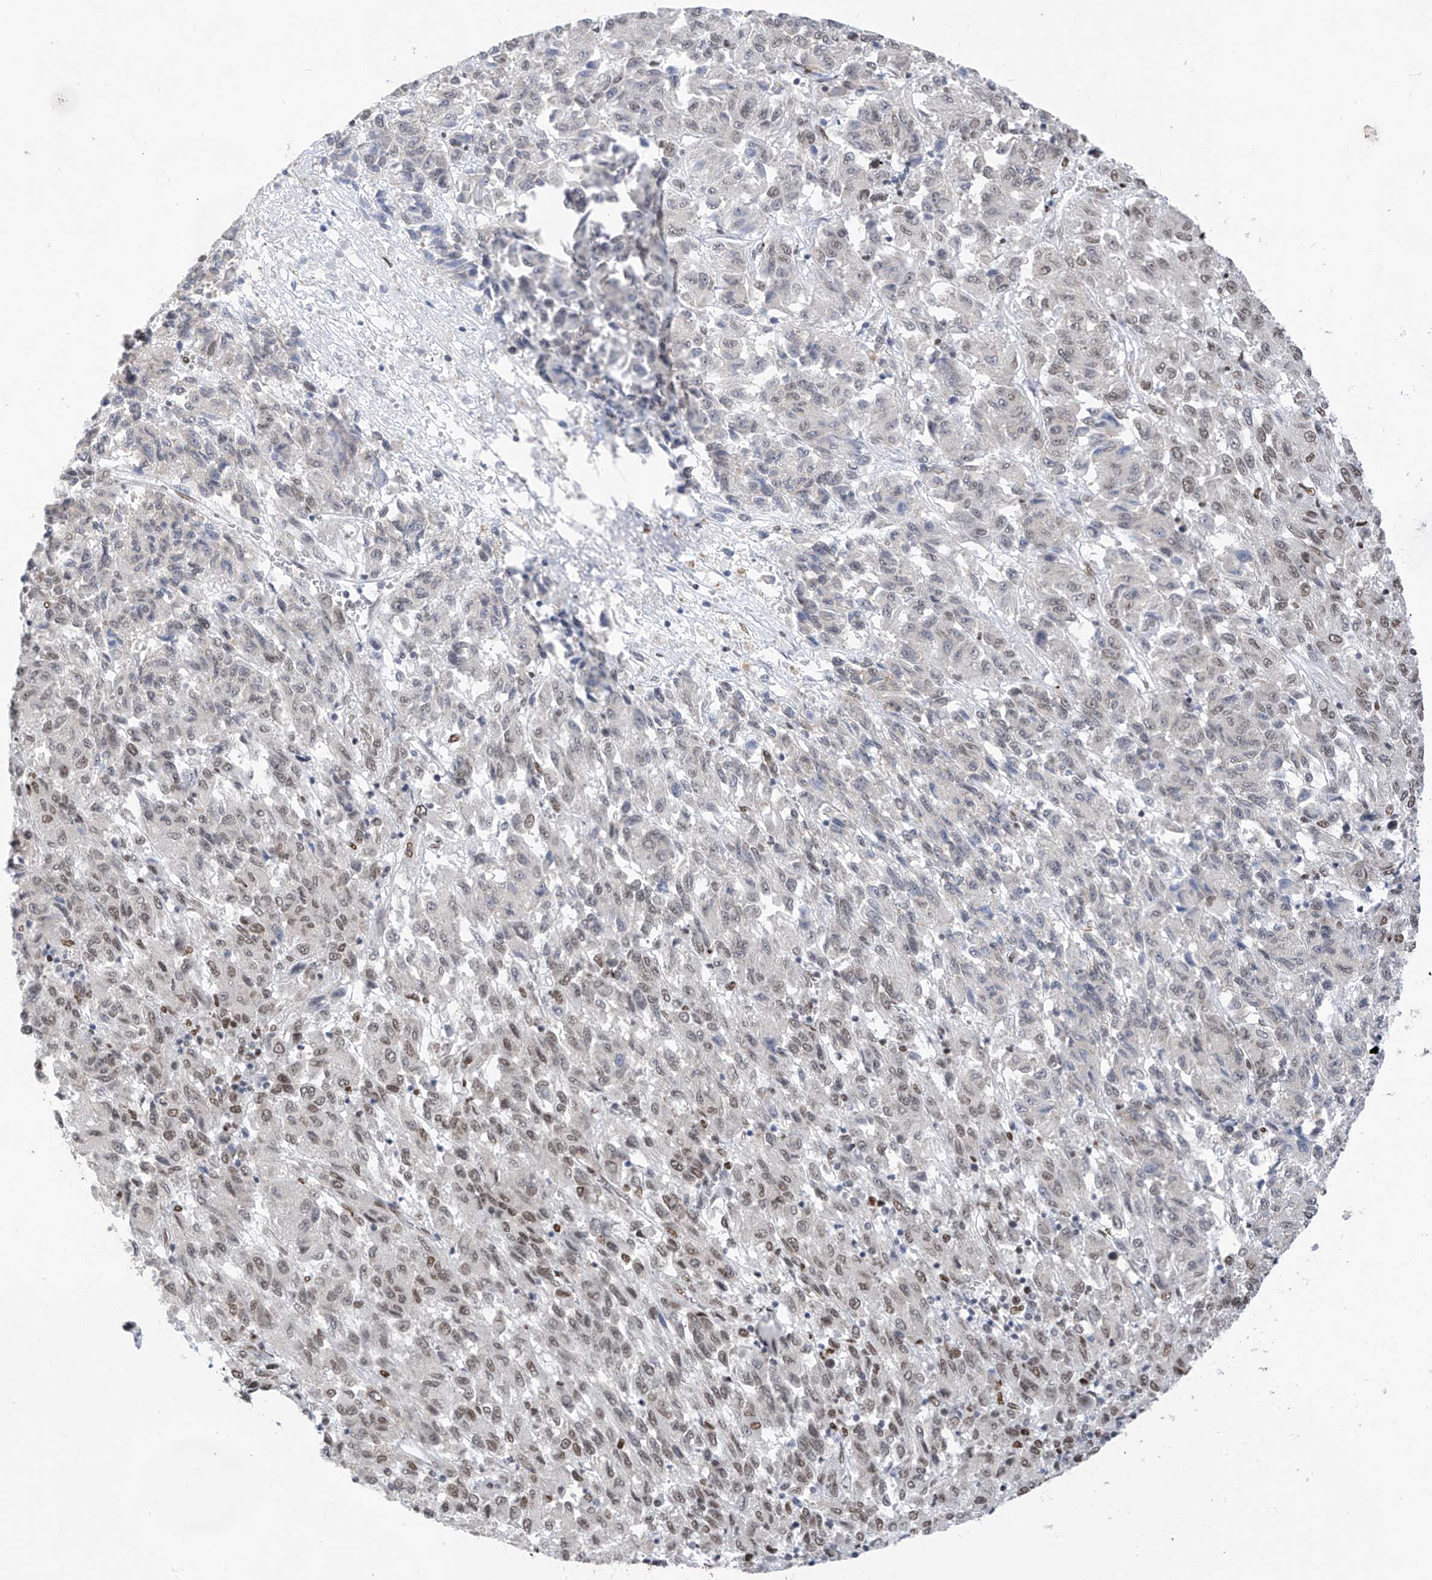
{"staining": {"intensity": "weak", "quantity": "25%-75%", "location": "nuclear"}, "tissue": "melanoma", "cell_type": "Tumor cells", "image_type": "cancer", "snomed": [{"axis": "morphology", "description": "Malignant melanoma, Metastatic site"}, {"axis": "topography", "description": "Lung"}], "caption": "High-magnification brightfield microscopy of melanoma stained with DAB (3,3'-diaminobenzidine) (brown) and counterstained with hematoxylin (blue). tumor cells exhibit weak nuclear positivity is identified in approximately25%-75% of cells.", "gene": "KHSRP", "patient": {"sex": "male", "age": 64}}